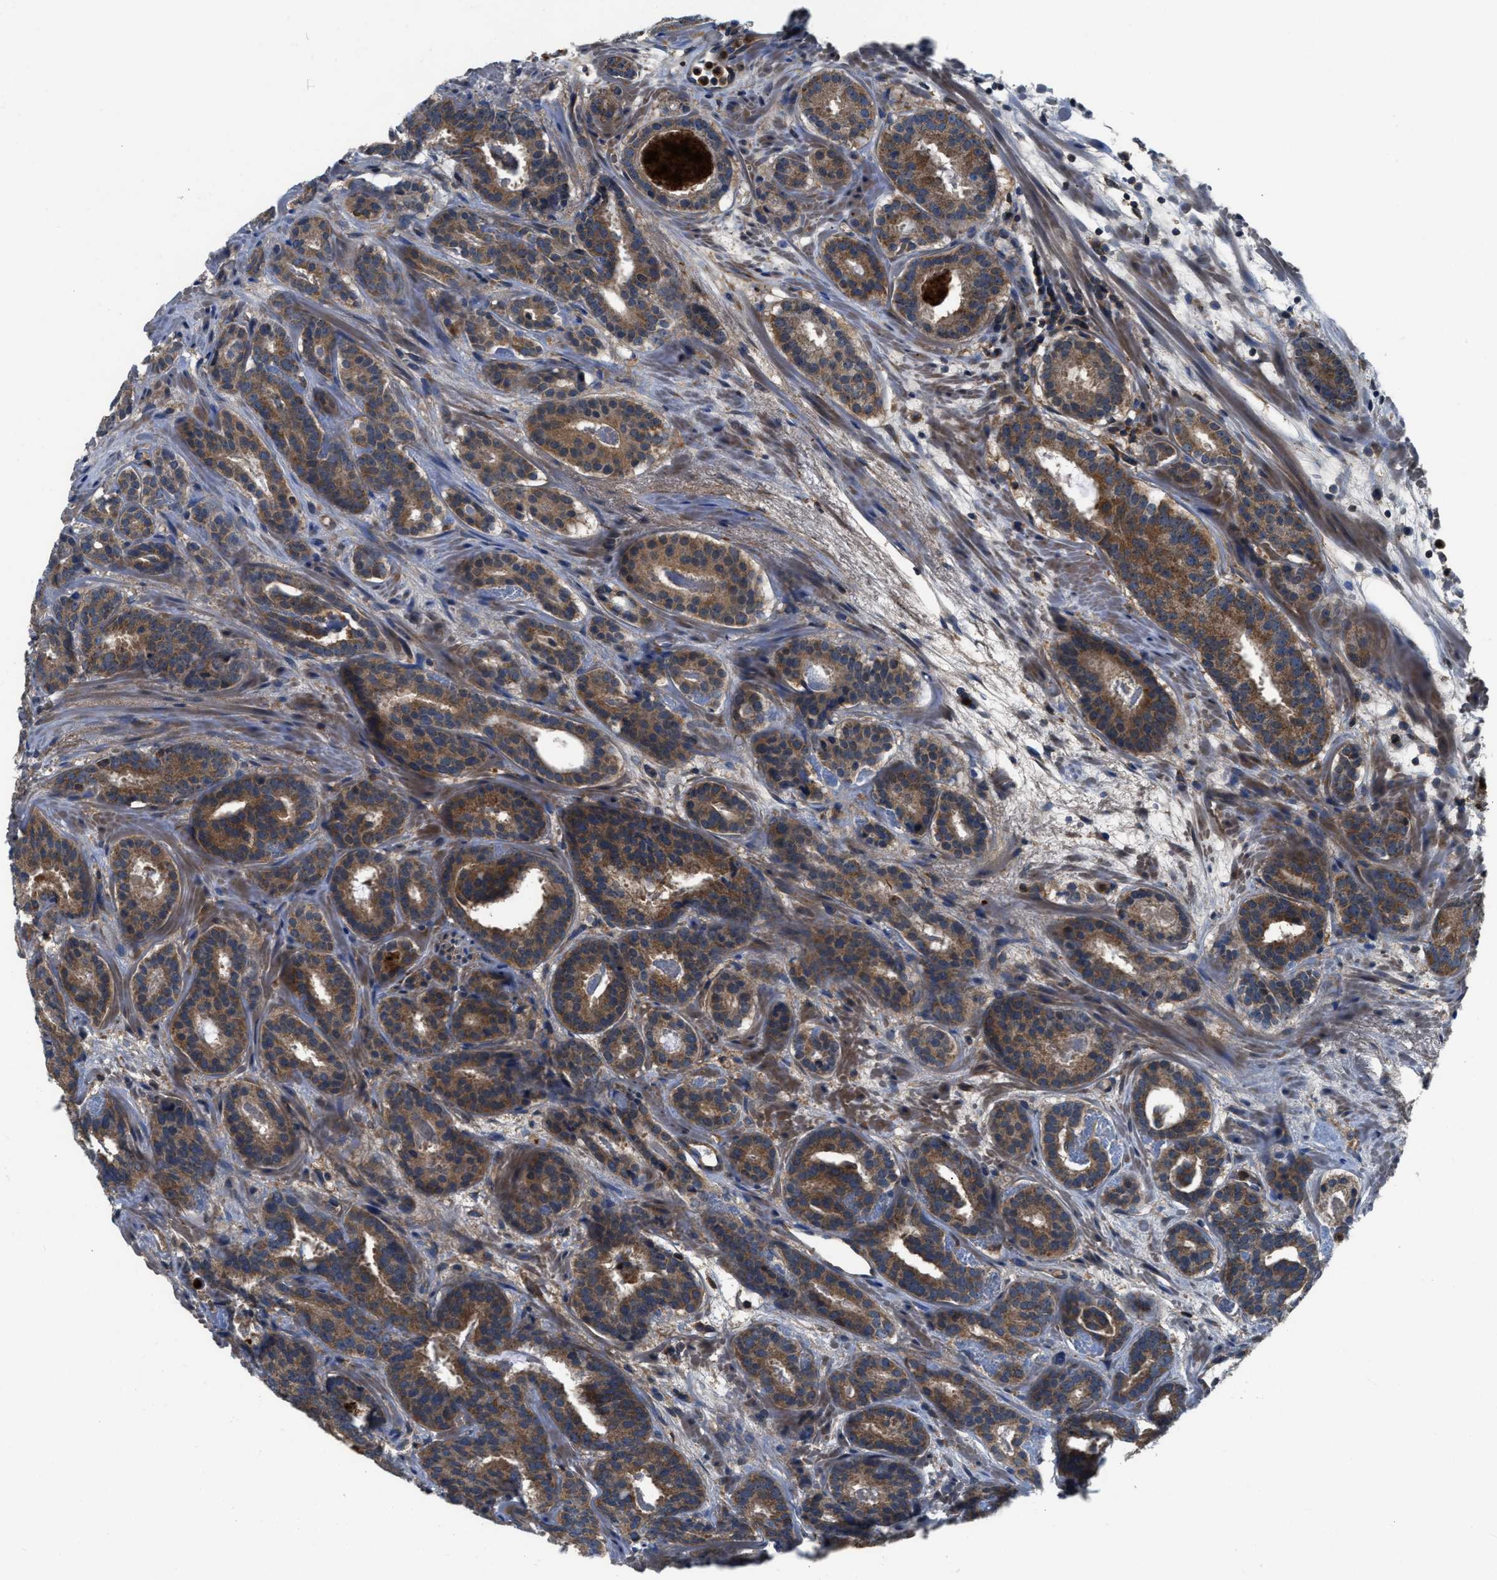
{"staining": {"intensity": "strong", "quantity": ">75%", "location": "cytoplasmic/membranous"}, "tissue": "prostate cancer", "cell_type": "Tumor cells", "image_type": "cancer", "snomed": [{"axis": "morphology", "description": "Adenocarcinoma, Low grade"}, {"axis": "topography", "description": "Prostate"}], "caption": "Strong cytoplasmic/membranous protein staining is identified in about >75% of tumor cells in prostate adenocarcinoma (low-grade).", "gene": "USP25", "patient": {"sex": "male", "age": 69}}